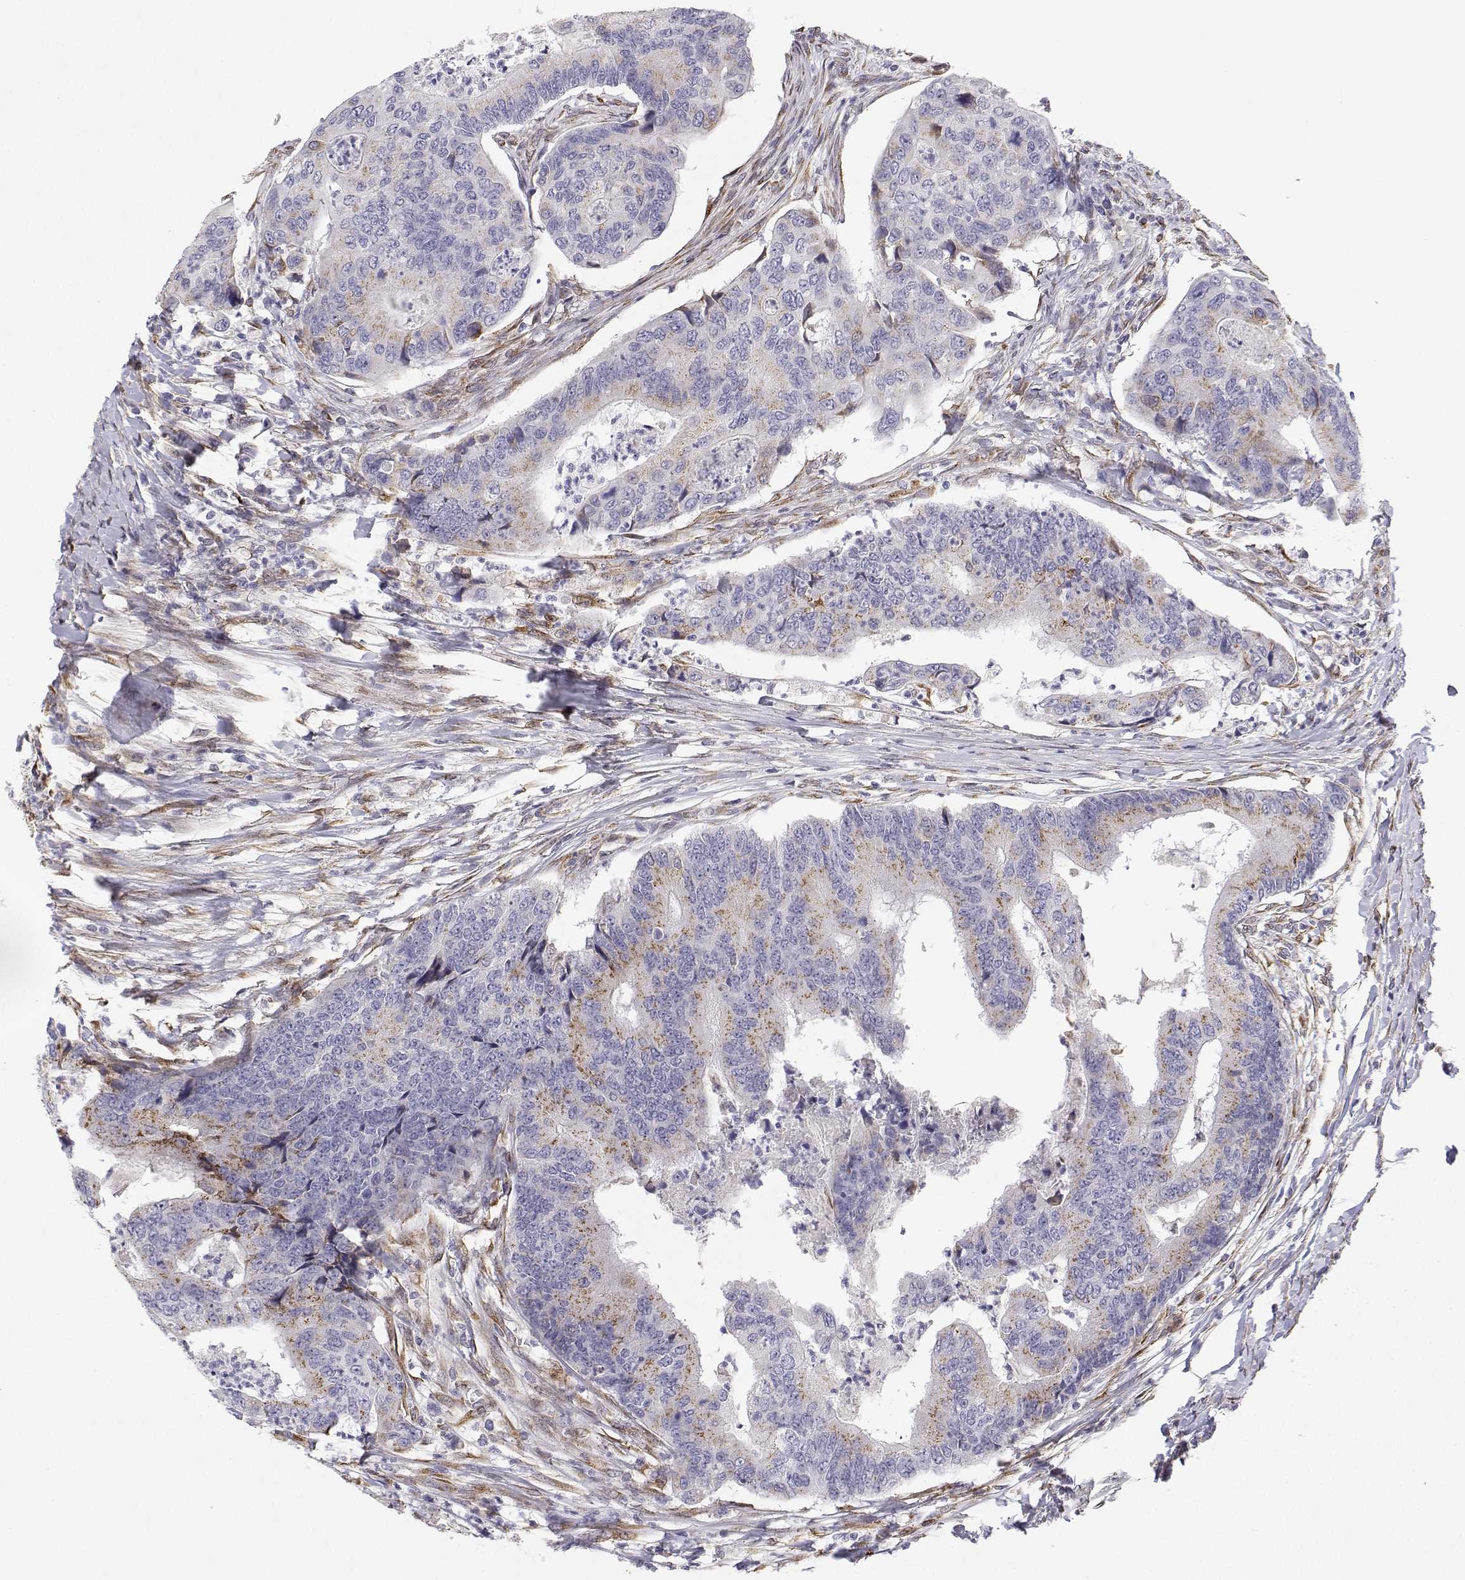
{"staining": {"intensity": "moderate", "quantity": "<25%", "location": "cytoplasmic/membranous"}, "tissue": "colorectal cancer", "cell_type": "Tumor cells", "image_type": "cancer", "snomed": [{"axis": "morphology", "description": "Adenocarcinoma, NOS"}, {"axis": "topography", "description": "Colon"}], "caption": "DAB immunohistochemical staining of human colorectal adenocarcinoma exhibits moderate cytoplasmic/membranous protein positivity in approximately <25% of tumor cells.", "gene": "STARD13", "patient": {"sex": "female", "age": 67}}